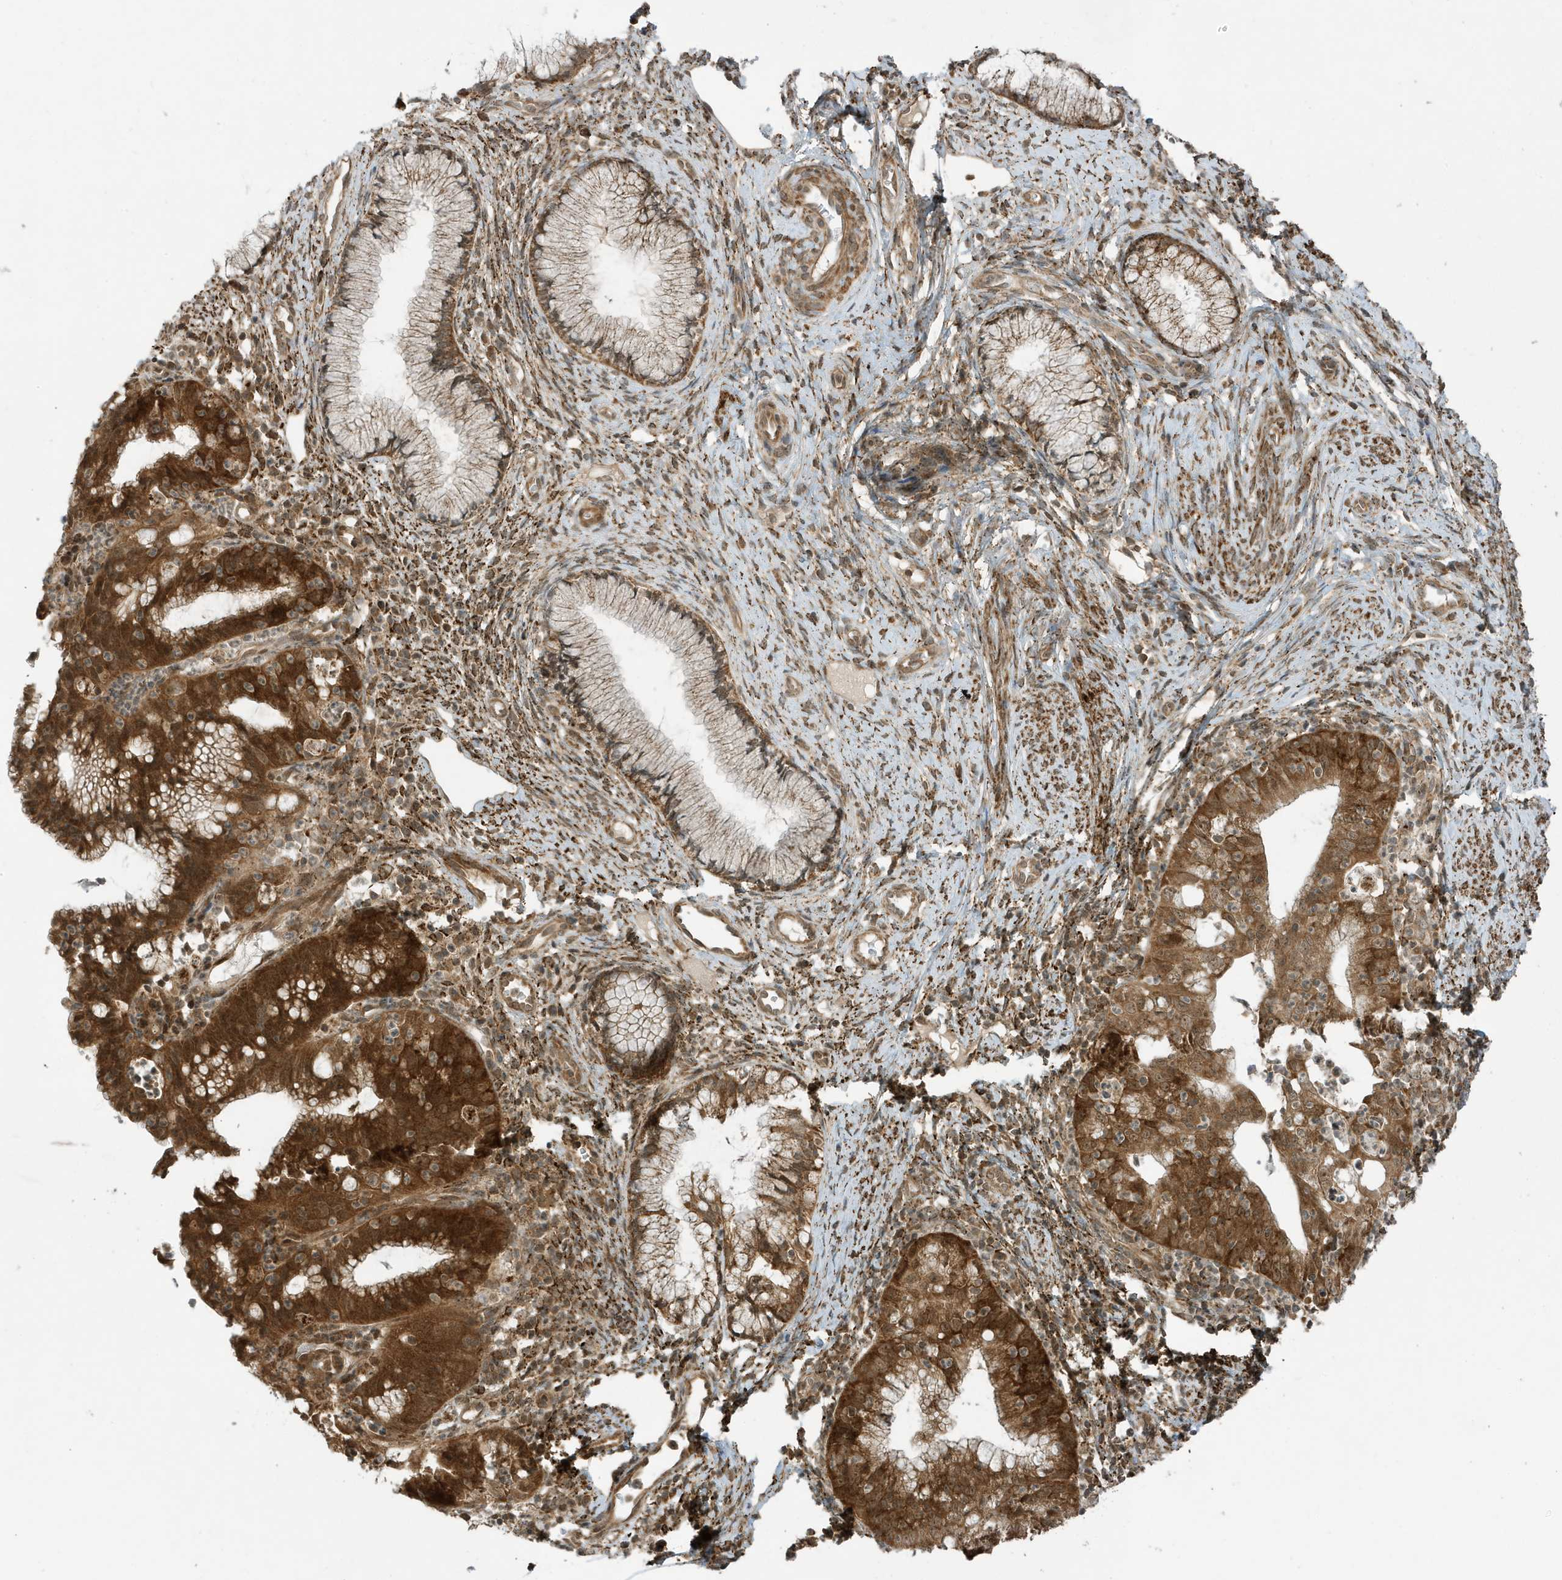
{"staining": {"intensity": "strong", "quantity": ">75%", "location": "cytoplasmic/membranous"}, "tissue": "cervical cancer", "cell_type": "Tumor cells", "image_type": "cancer", "snomed": [{"axis": "morphology", "description": "Adenocarcinoma, NOS"}, {"axis": "topography", "description": "Cervix"}], "caption": "Immunohistochemistry of cervical cancer reveals high levels of strong cytoplasmic/membranous positivity in about >75% of tumor cells.", "gene": "DHX36", "patient": {"sex": "female", "age": 36}}